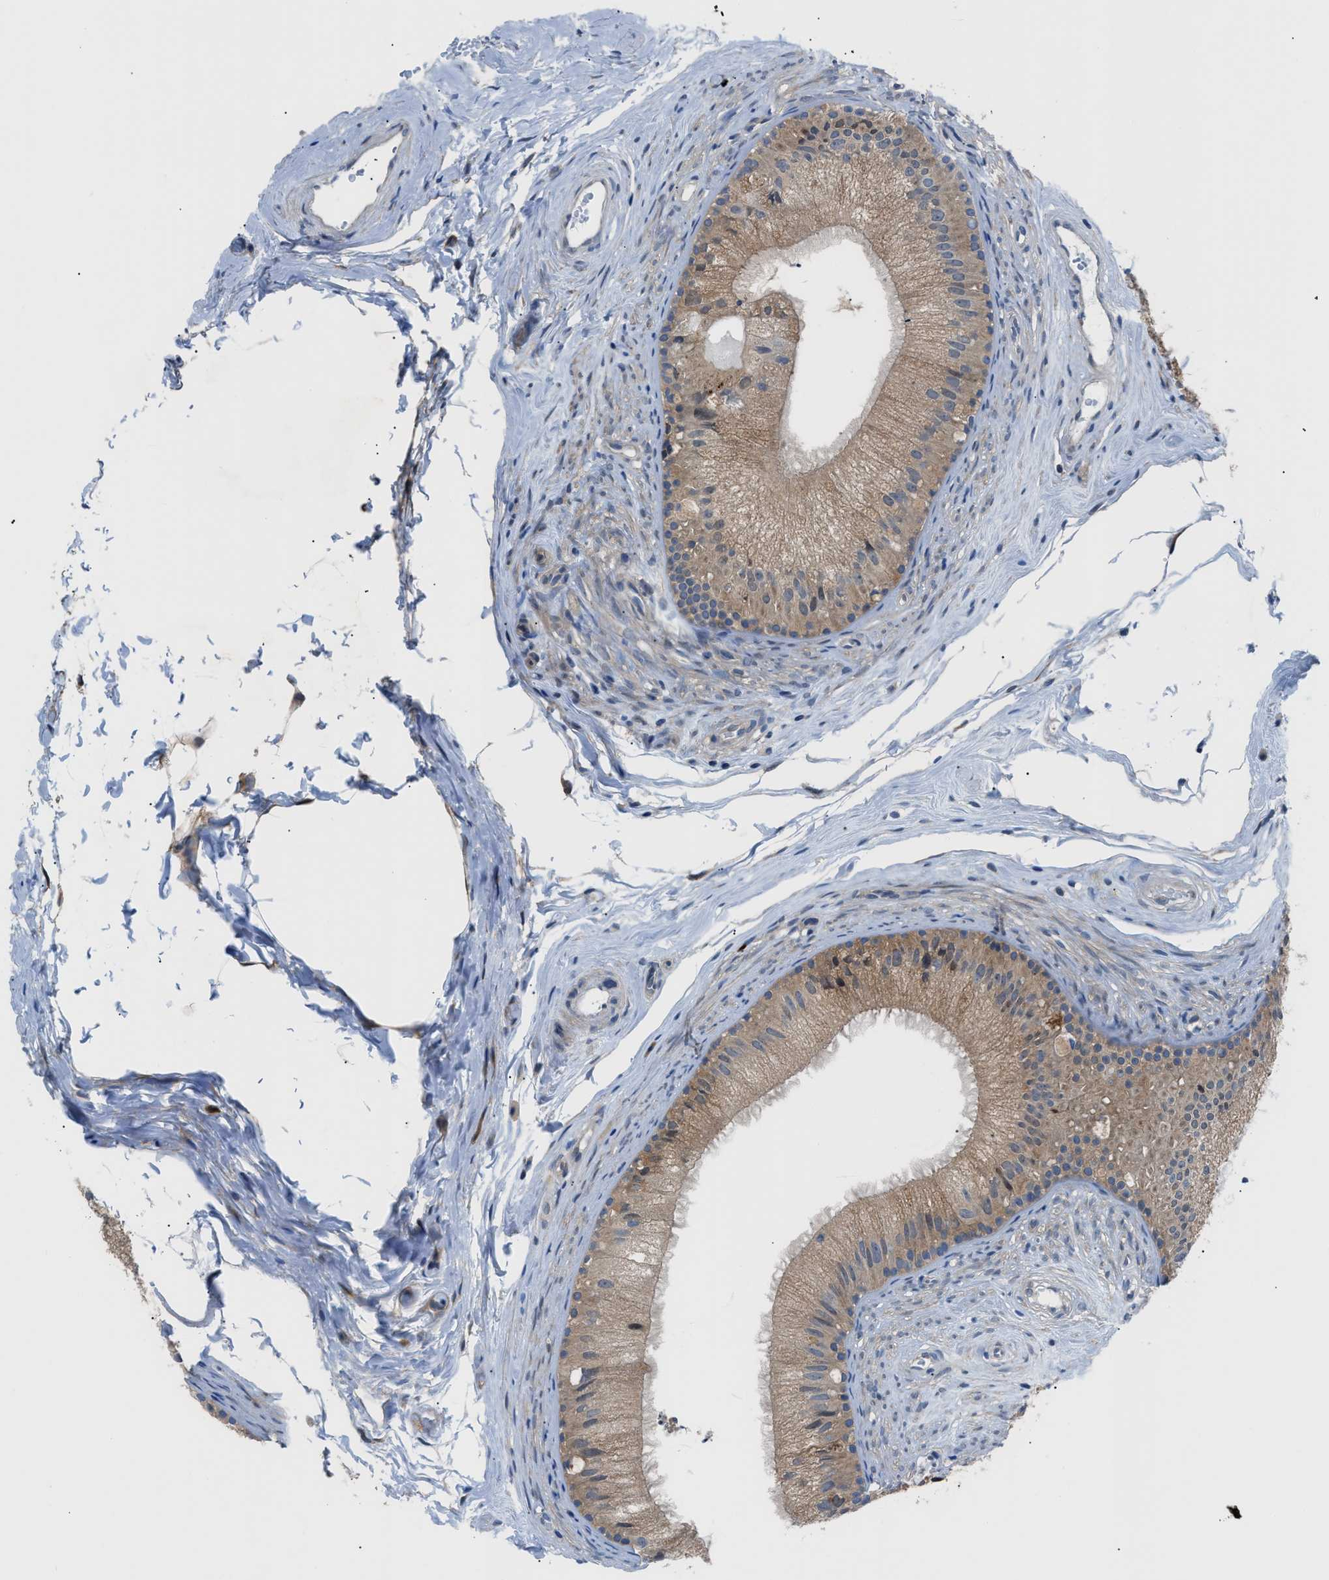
{"staining": {"intensity": "moderate", "quantity": ">75%", "location": "cytoplasmic/membranous"}, "tissue": "epididymis", "cell_type": "Glandular cells", "image_type": "normal", "snomed": [{"axis": "morphology", "description": "Normal tissue, NOS"}, {"axis": "topography", "description": "Epididymis"}], "caption": "Brown immunohistochemical staining in normal epididymis reveals moderate cytoplasmic/membranous staining in approximately >75% of glandular cells. (Brightfield microscopy of DAB IHC at high magnification).", "gene": "TMEM45B", "patient": {"sex": "male", "age": 56}}